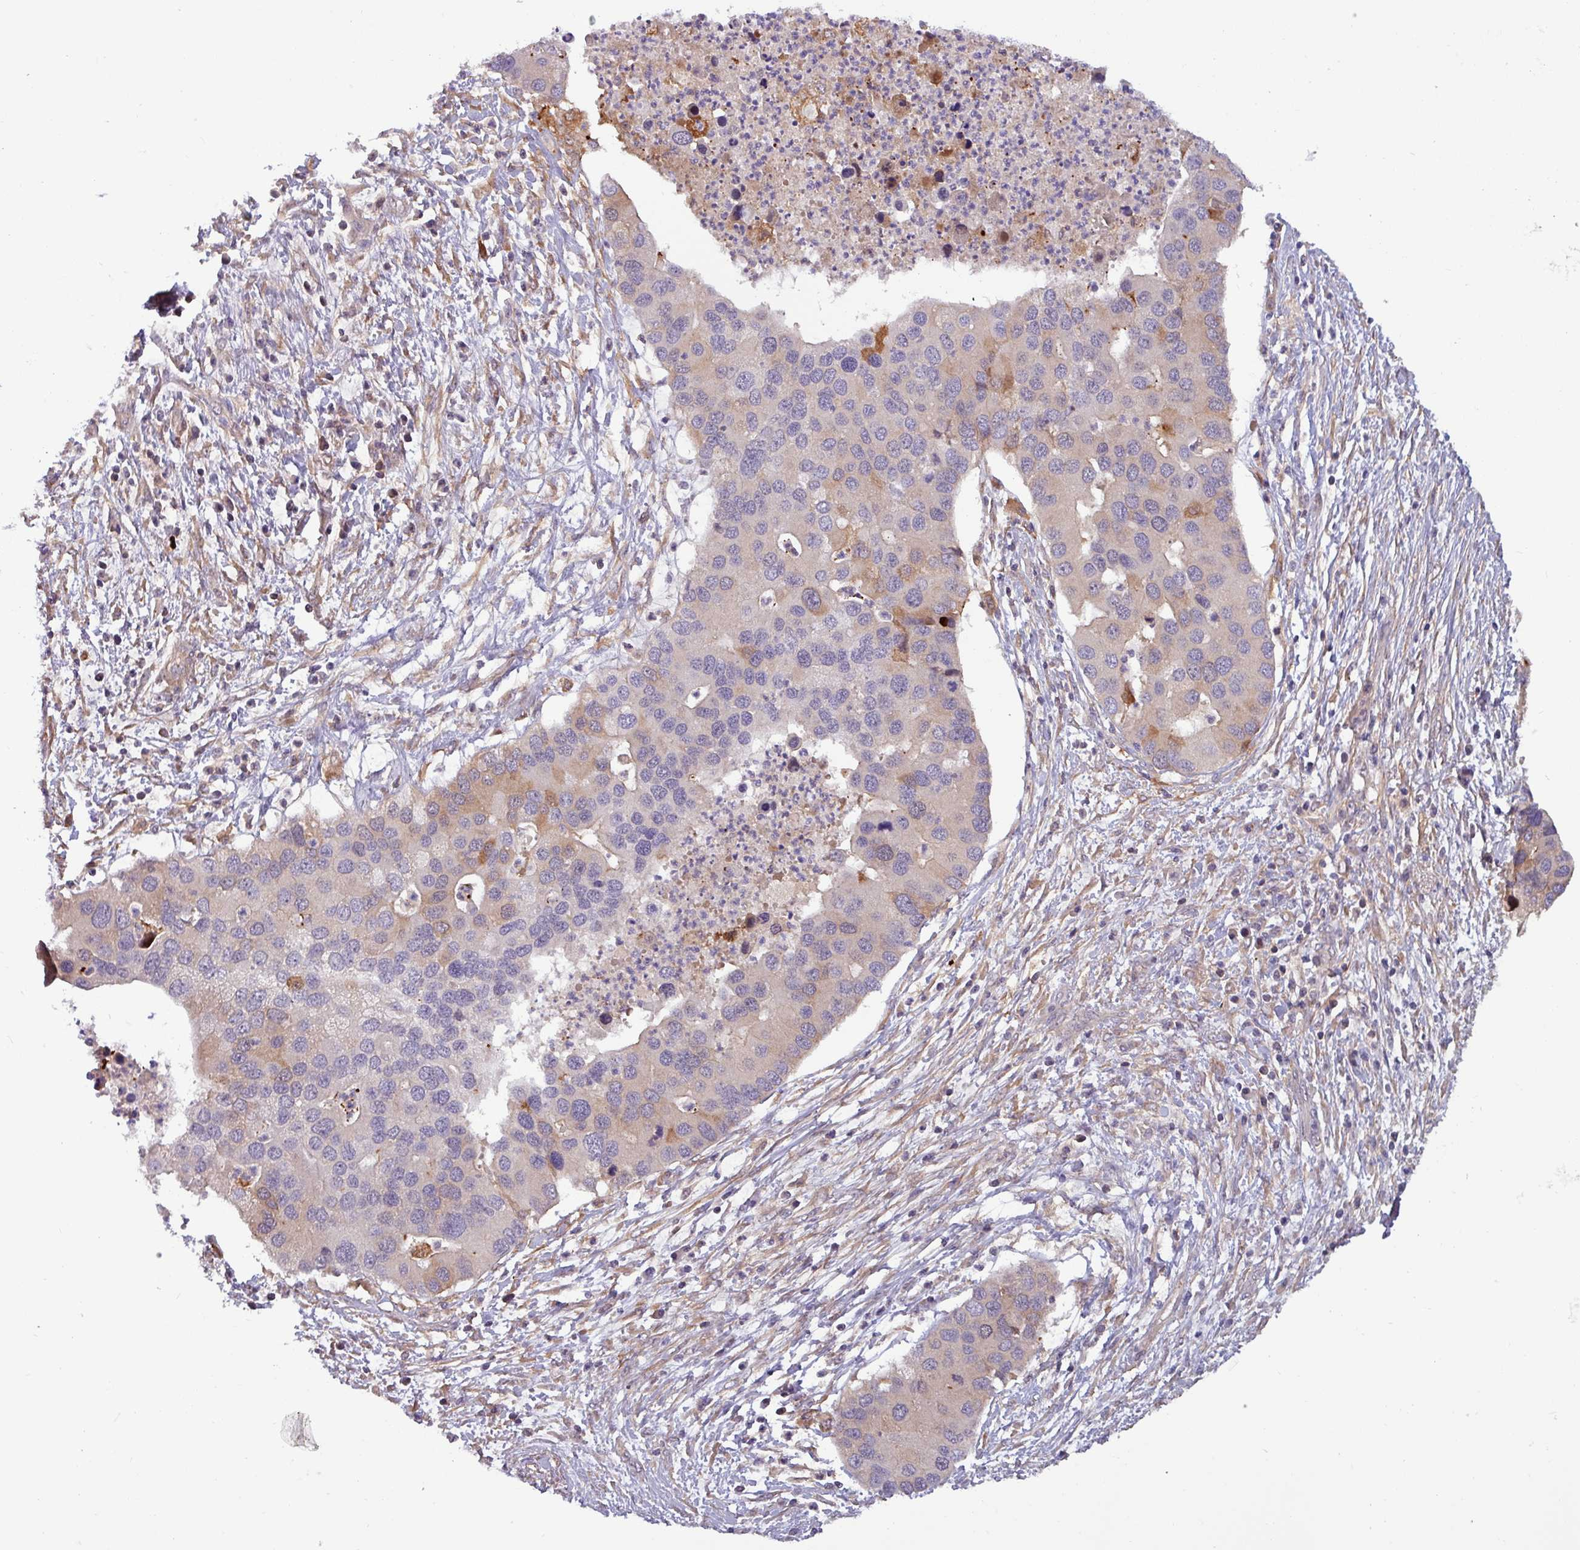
{"staining": {"intensity": "weak", "quantity": "<25%", "location": "cytoplasmic/membranous"}, "tissue": "lung cancer", "cell_type": "Tumor cells", "image_type": "cancer", "snomed": [{"axis": "morphology", "description": "Aneuploidy"}, {"axis": "morphology", "description": "Adenocarcinoma, NOS"}, {"axis": "topography", "description": "Lymph node"}, {"axis": "topography", "description": "Lung"}], "caption": "Immunohistochemical staining of human adenocarcinoma (lung) exhibits no significant positivity in tumor cells.", "gene": "PCED1A", "patient": {"sex": "female", "age": 74}}